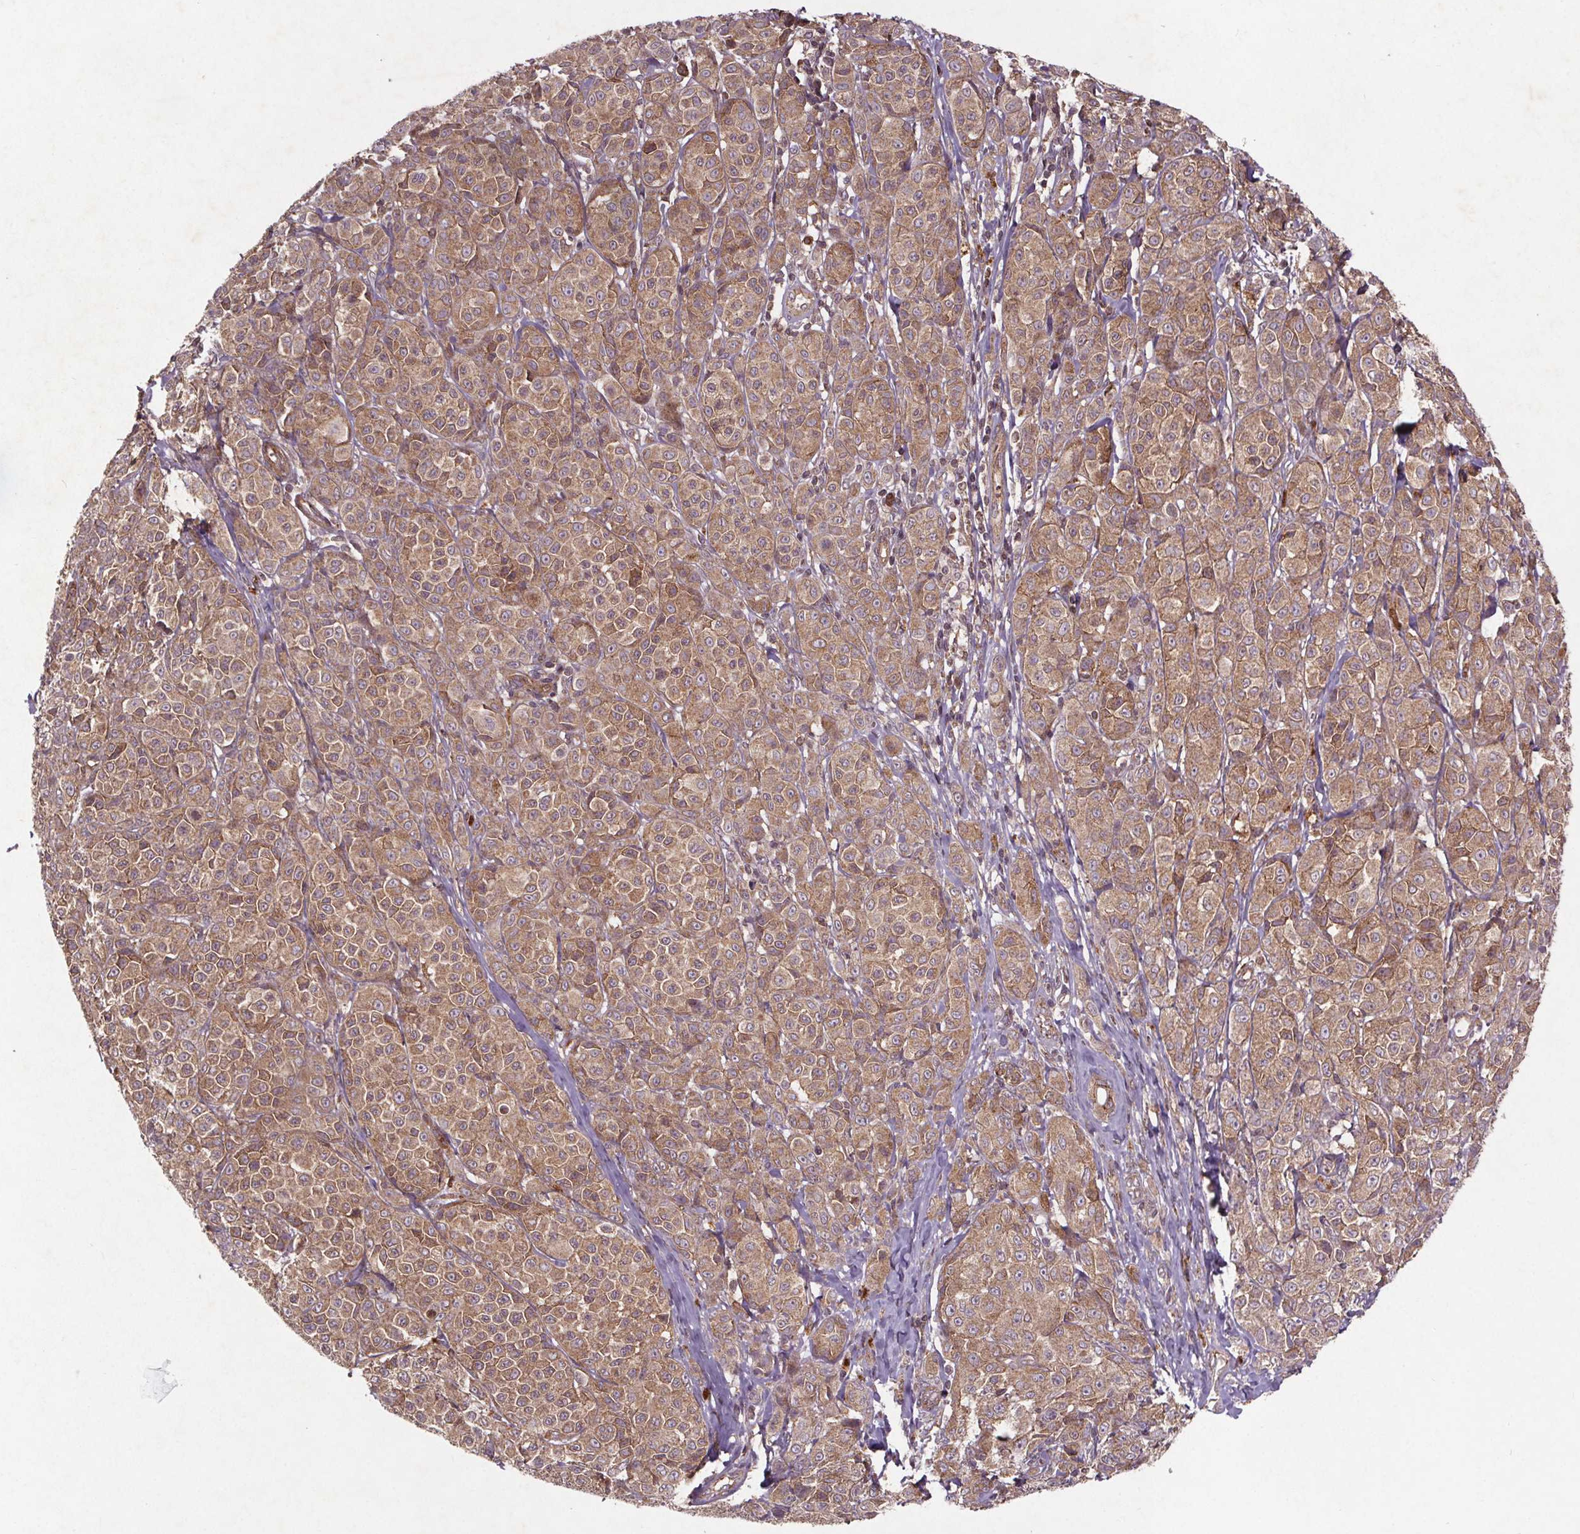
{"staining": {"intensity": "moderate", "quantity": ">75%", "location": "cytoplasmic/membranous"}, "tissue": "melanoma", "cell_type": "Tumor cells", "image_type": "cancer", "snomed": [{"axis": "morphology", "description": "Malignant melanoma, NOS"}, {"axis": "topography", "description": "Skin"}], "caption": "DAB immunohistochemical staining of human melanoma demonstrates moderate cytoplasmic/membranous protein expression in about >75% of tumor cells. Nuclei are stained in blue.", "gene": "STRN3", "patient": {"sex": "male", "age": 89}}